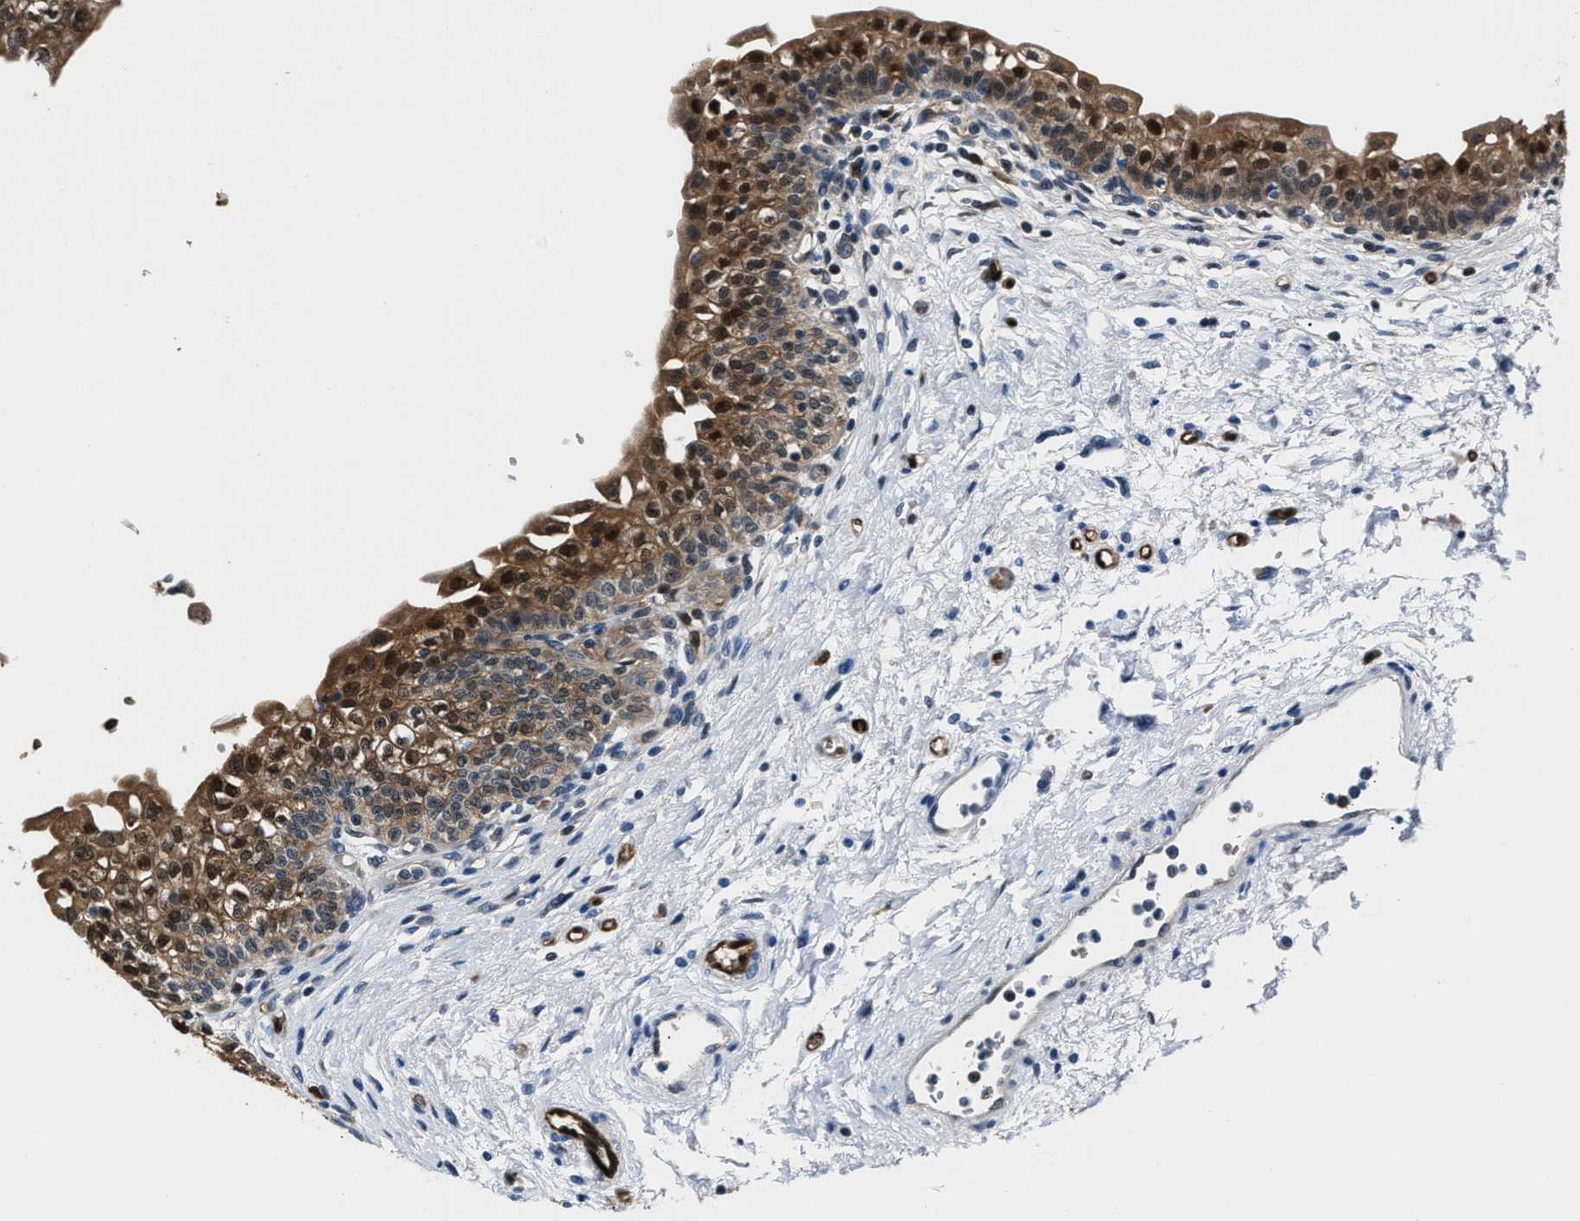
{"staining": {"intensity": "strong", "quantity": "25%-75%", "location": "cytoplasmic/membranous,nuclear"}, "tissue": "urinary bladder", "cell_type": "Urothelial cells", "image_type": "normal", "snomed": [{"axis": "morphology", "description": "Normal tissue, NOS"}, {"axis": "topography", "description": "Urinary bladder"}], "caption": "Unremarkable urinary bladder was stained to show a protein in brown. There is high levels of strong cytoplasmic/membranous,nuclear expression in approximately 25%-75% of urothelial cells.", "gene": "PPA1", "patient": {"sex": "male", "age": 55}}